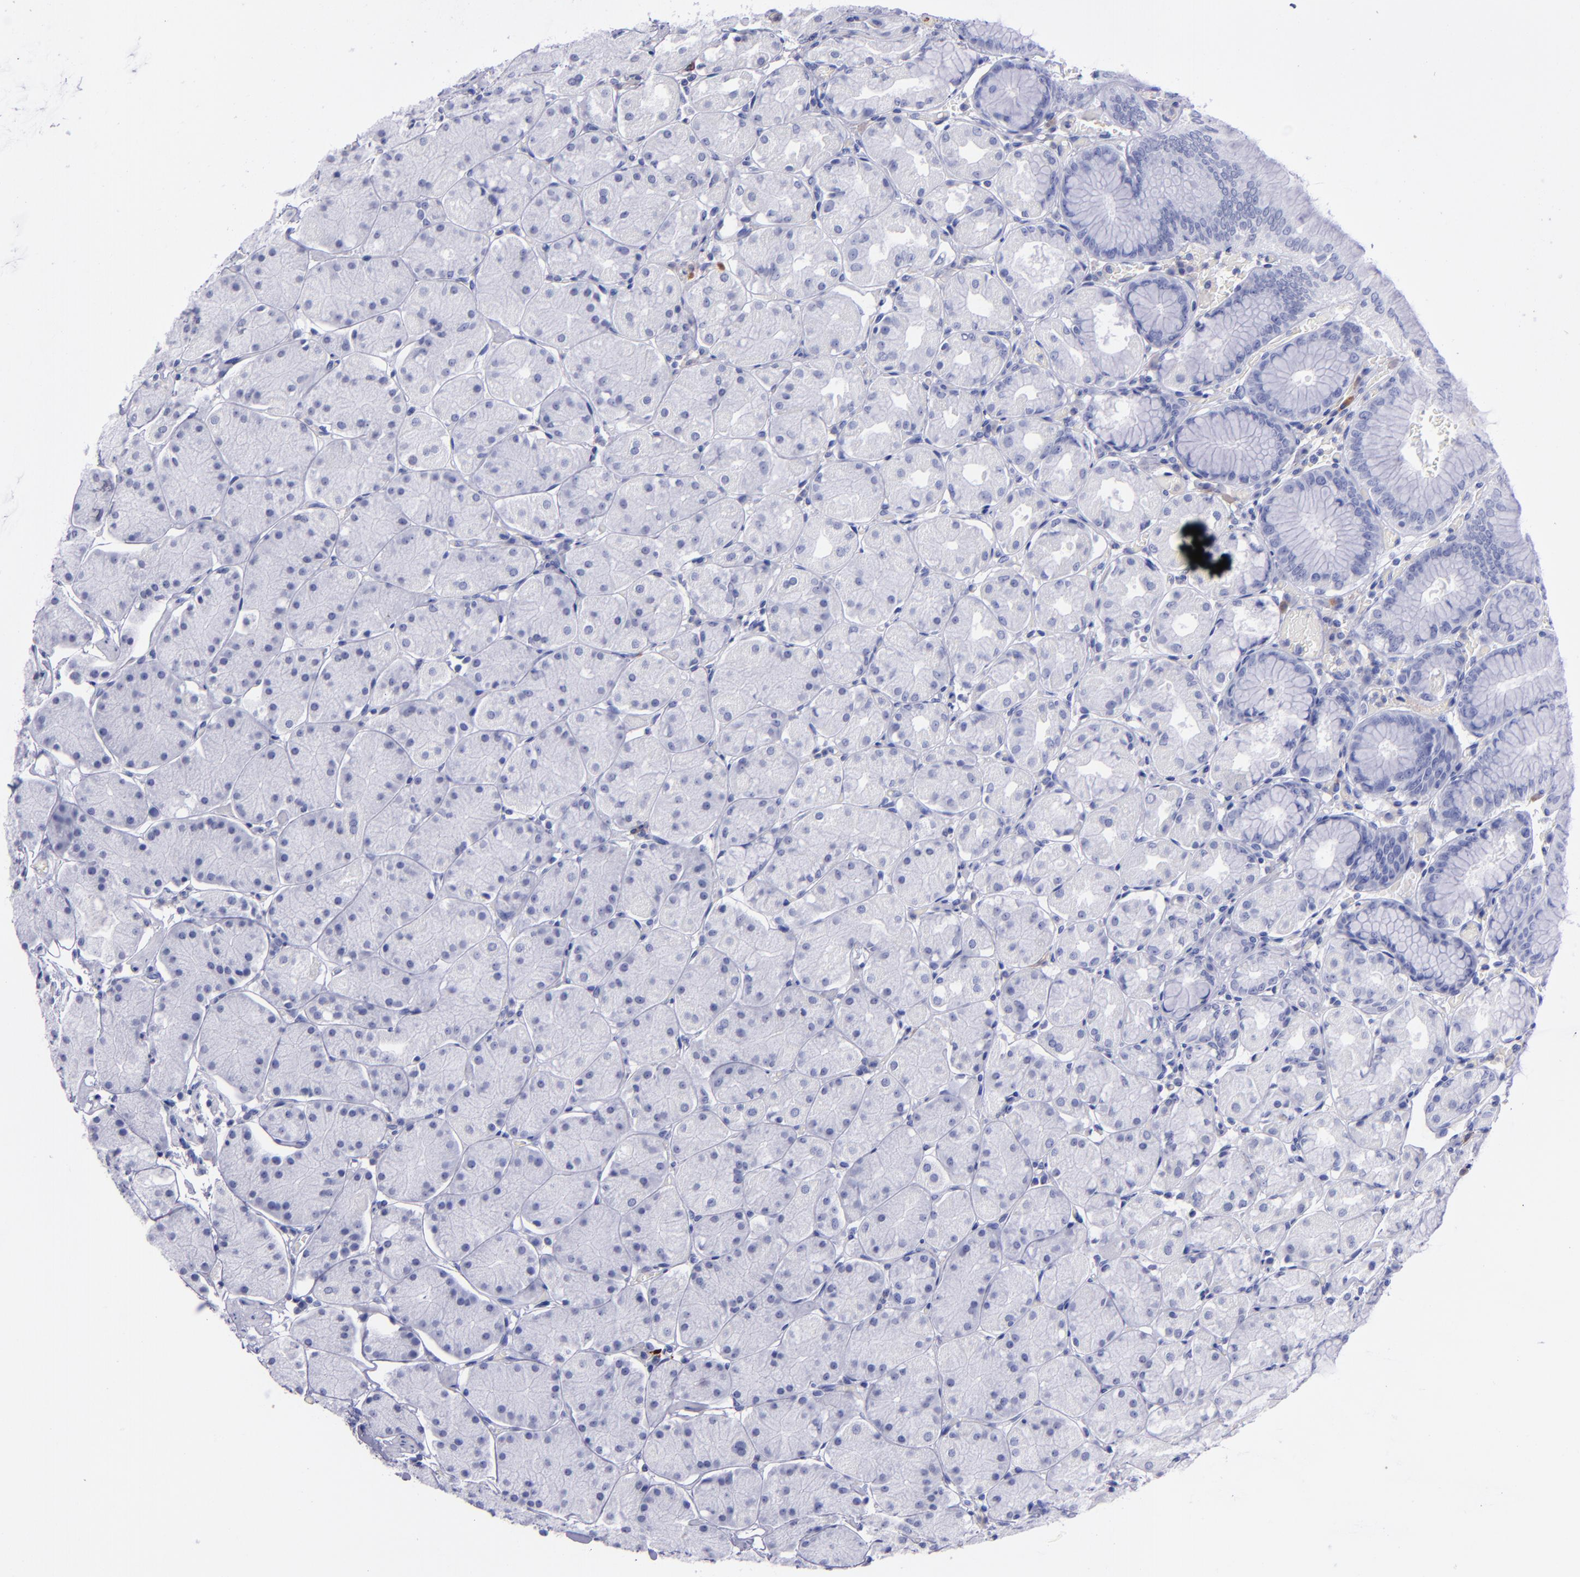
{"staining": {"intensity": "negative", "quantity": "none", "location": "none"}, "tissue": "stomach", "cell_type": "Glandular cells", "image_type": "normal", "snomed": [{"axis": "morphology", "description": "Normal tissue, NOS"}, {"axis": "topography", "description": "Stomach, upper"}, {"axis": "topography", "description": "Stomach"}], "caption": "Immunohistochemistry of unremarkable stomach exhibits no staining in glandular cells. (DAB immunohistochemistry (IHC) visualized using brightfield microscopy, high magnification).", "gene": "CD37", "patient": {"sex": "male", "age": 76}}